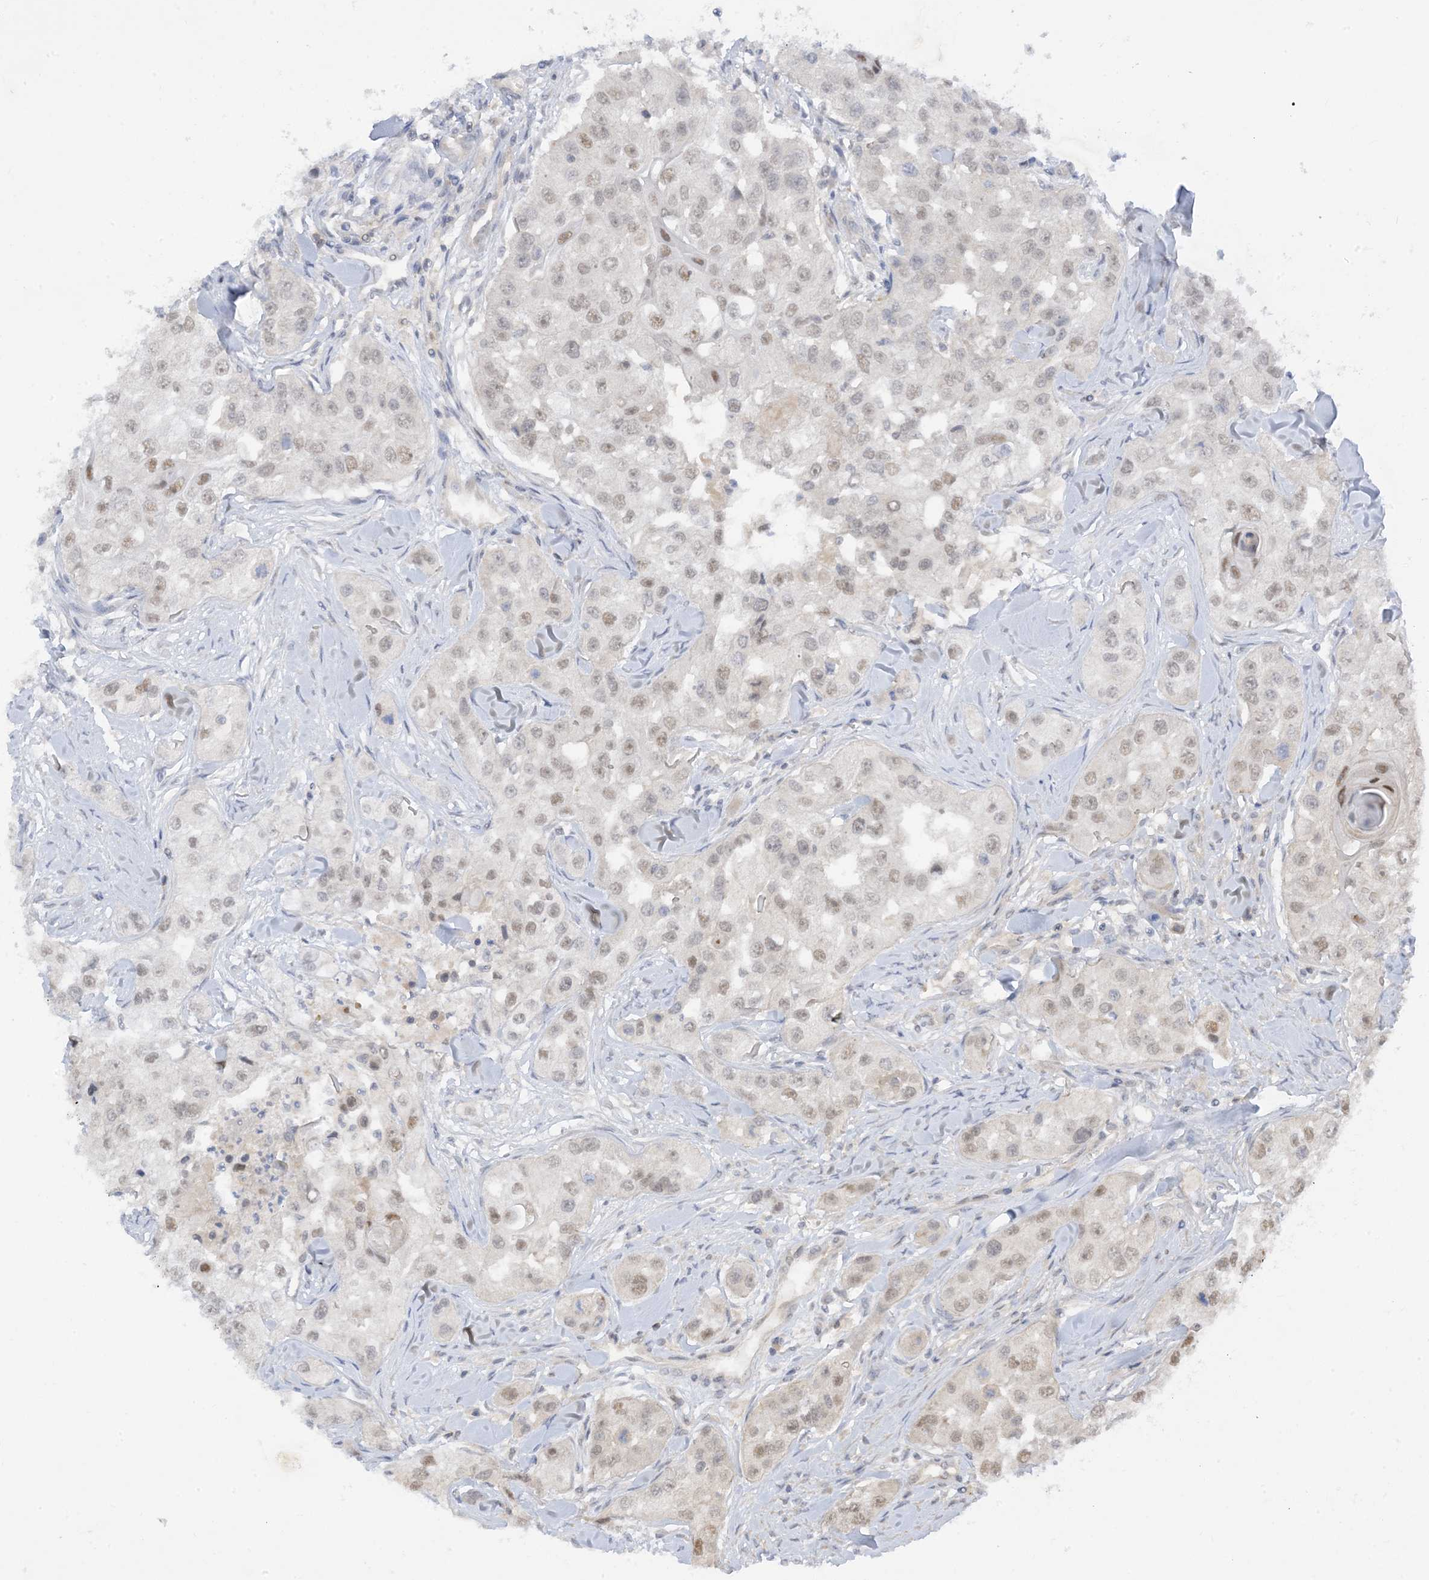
{"staining": {"intensity": "weak", "quantity": "25%-75%", "location": "nuclear"}, "tissue": "head and neck cancer", "cell_type": "Tumor cells", "image_type": "cancer", "snomed": [{"axis": "morphology", "description": "Normal tissue, NOS"}, {"axis": "morphology", "description": "Squamous cell carcinoma, NOS"}, {"axis": "topography", "description": "Skeletal muscle"}, {"axis": "topography", "description": "Head-Neck"}], "caption": "Head and neck cancer (squamous cell carcinoma) stained for a protein (brown) exhibits weak nuclear positive positivity in about 25%-75% of tumor cells.", "gene": "WDR26", "patient": {"sex": "male", "age": 51}}